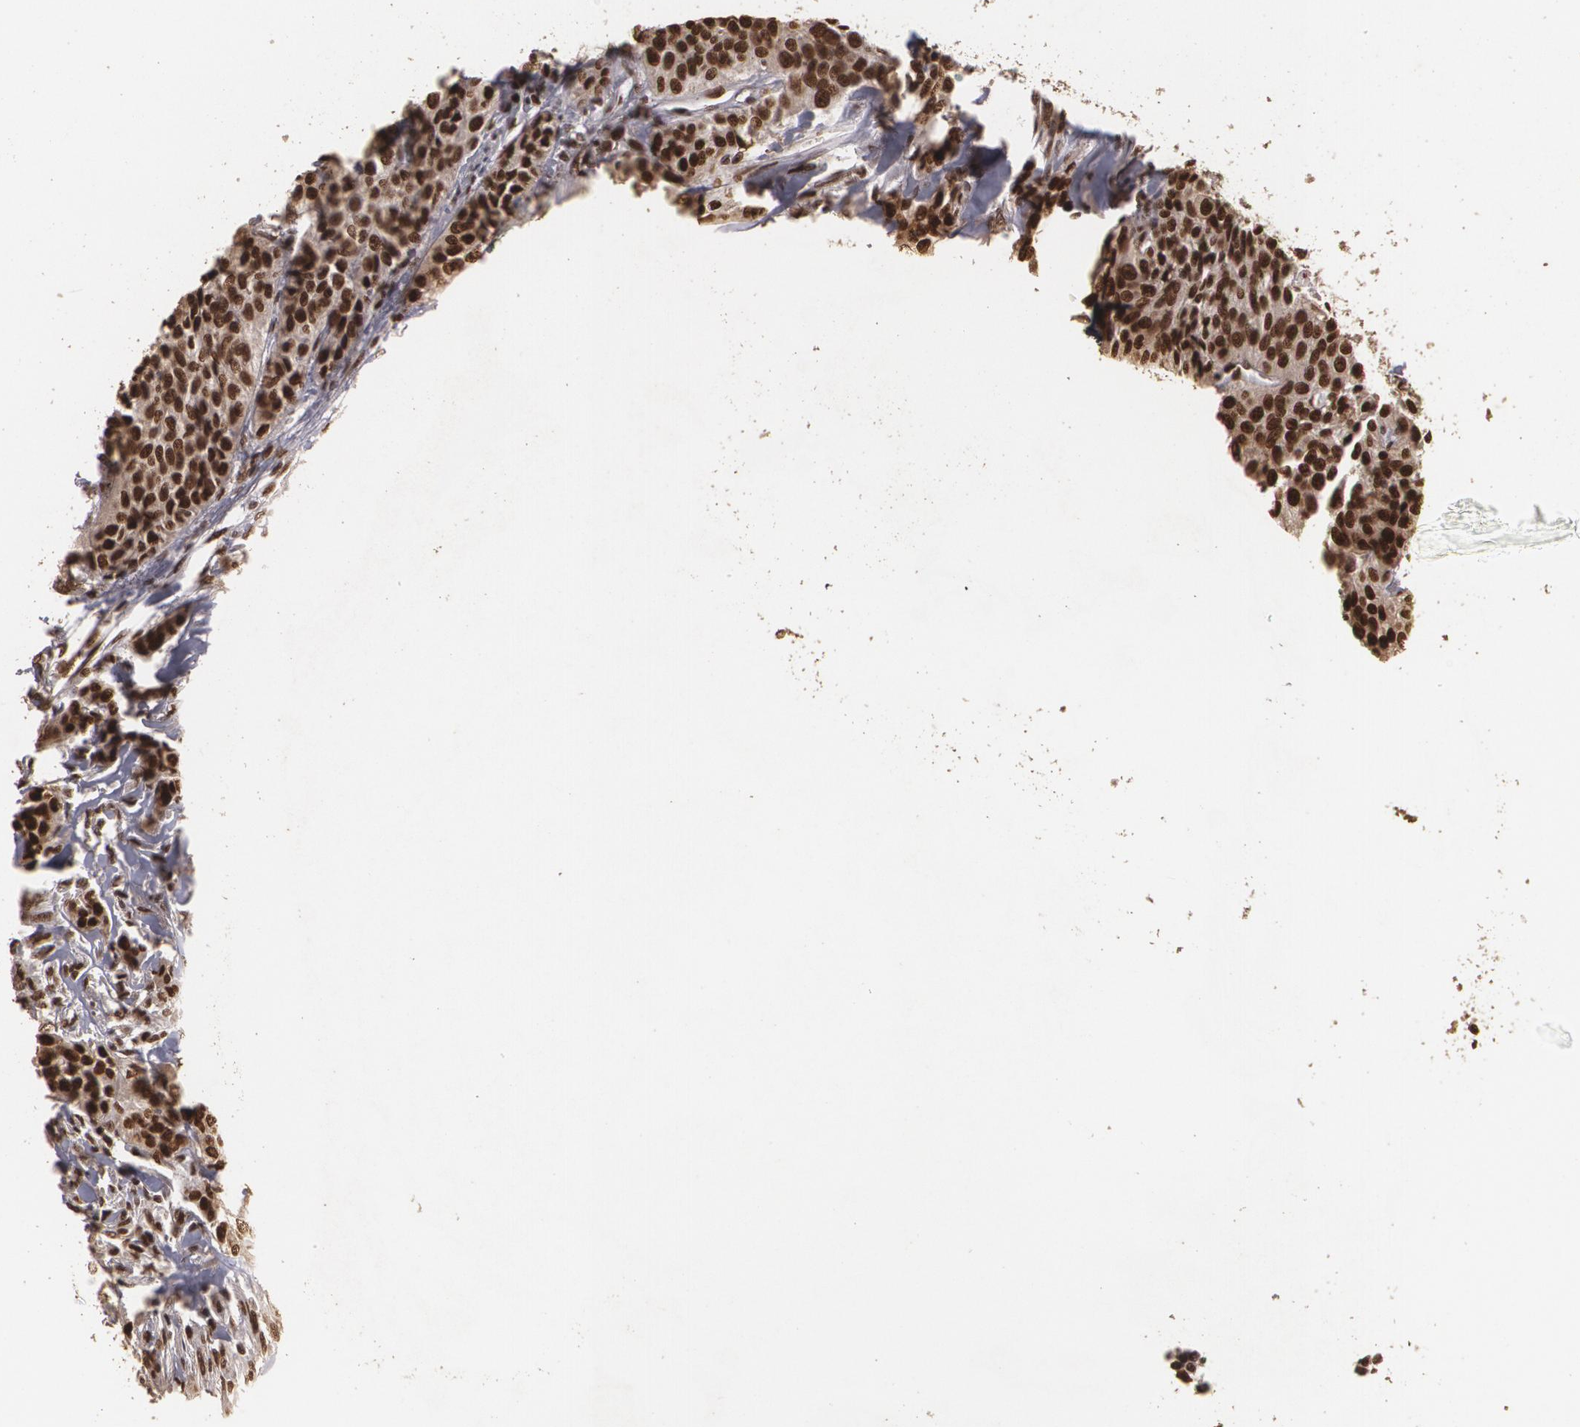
{"staining": {"intensity": "strong", "quantity": ">75%", "location": "nuclear"}, "tissue": "urothelial cancer", "cell_type": "Tumor cells", "image_type": "cancer", "snomed": [{"axis": "morphology", "description": "Urothelial carcinoma, High grade"}, {"axis": "topography", "description": "Urinary bladder"}], "caption": "Human urothelial cancer stained for a protein (brown) displays strong nuclear positive expression in about >75% of tumor cells.", "gene": "RCOR1", "patient": {"sex": "male", "age": 56}}